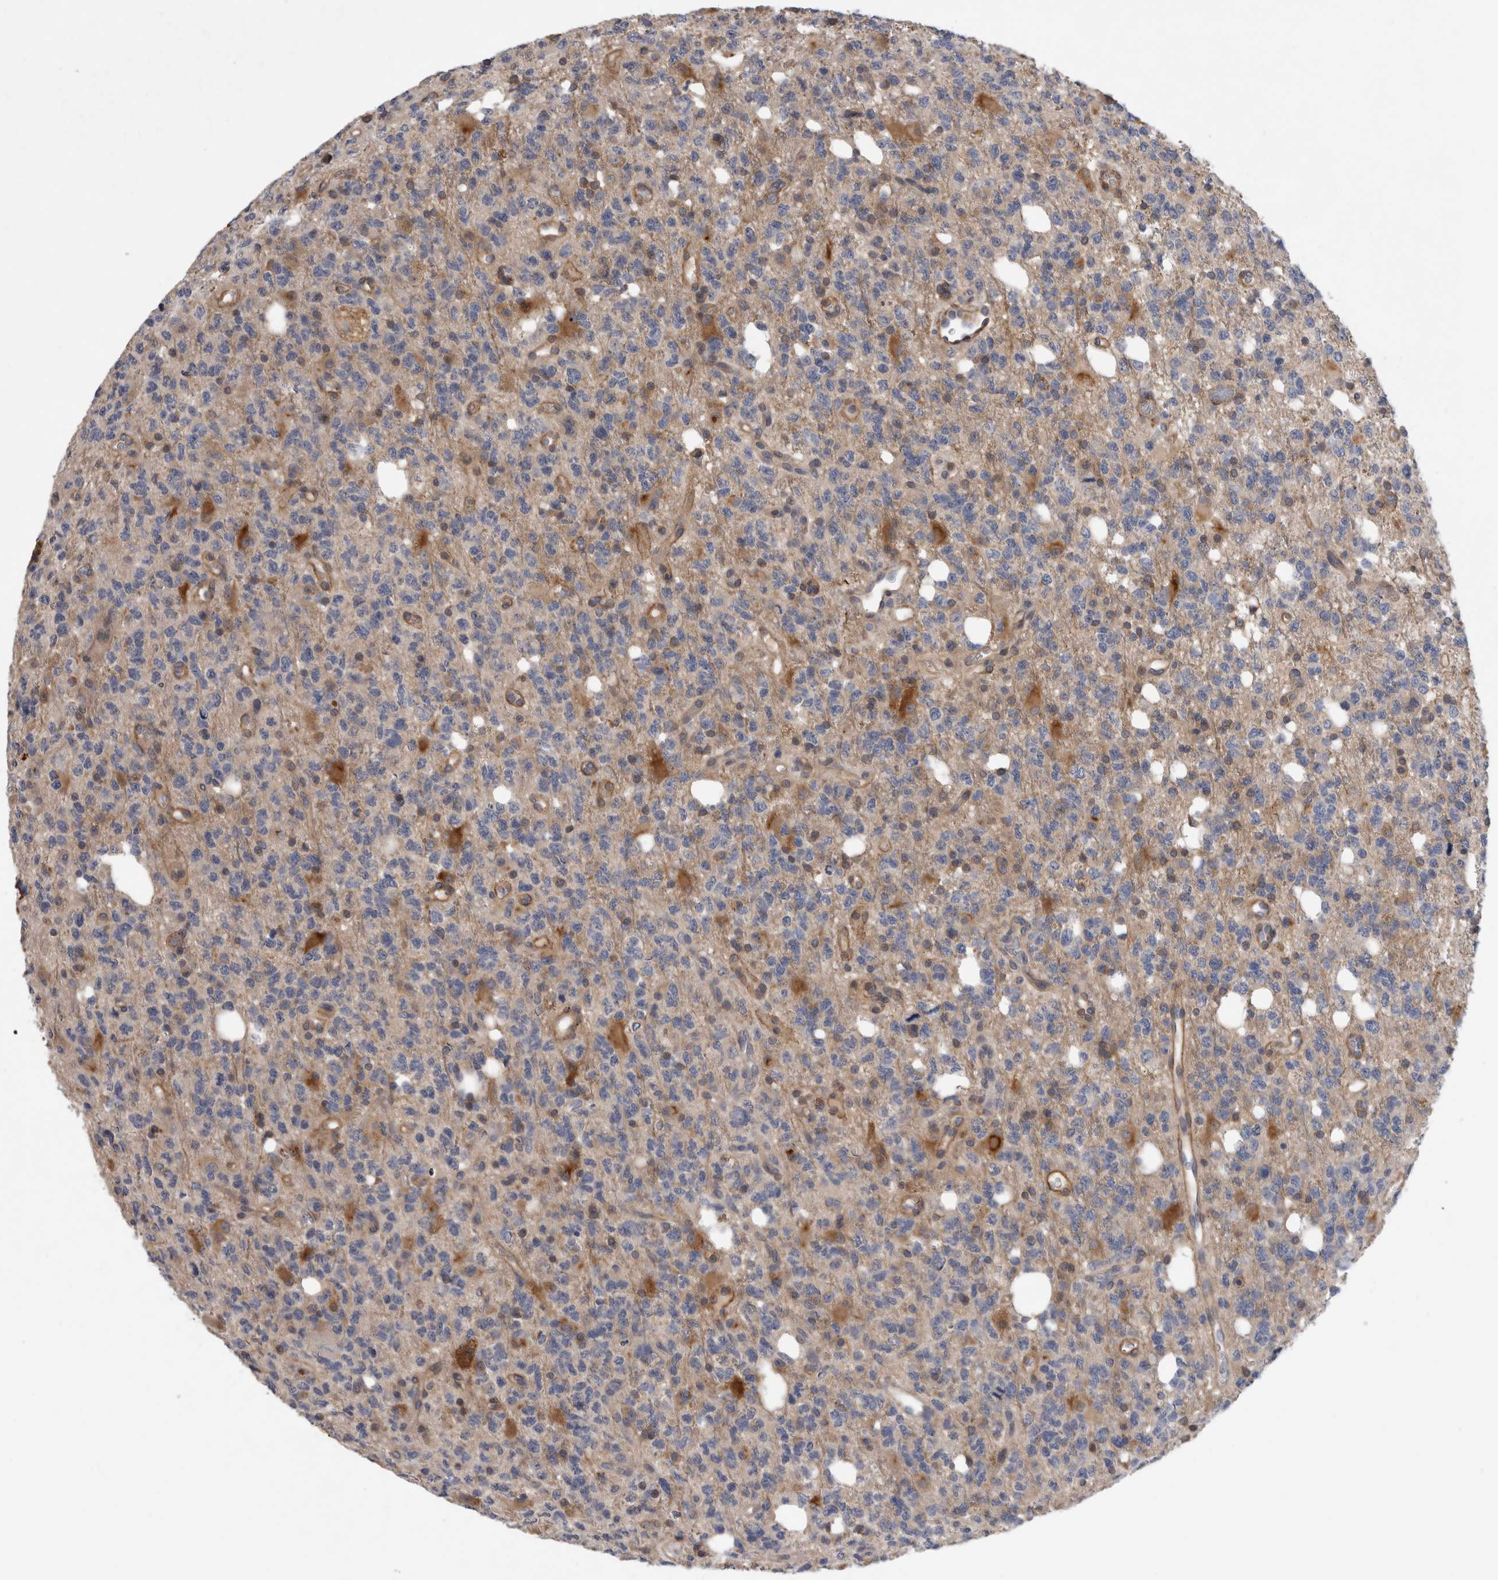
{"staining": {"intensity": "negative", "quantity": "none", "location": "none"}, "tissue": "glioma", "cell_type": "Tumor cells", "image_type": "cancer", "snomed": [{"axis": "morphology", "description": "Glioma, malignant, High grade"}, {"axis": "topography", "description": "Brain"}], "caption": "High power microscopy histopathology image of an immunohistochemistry micrograph of glioma, revealing no significant expression in tumor cells. The staining was performed using DAB to visualize the protein expression in brown, while the nuclei were stained in blue with hematoxylin (Magnification: 20x).", "gene": "ANKFY1", "patient": {"sex": "female", "age": 62}}